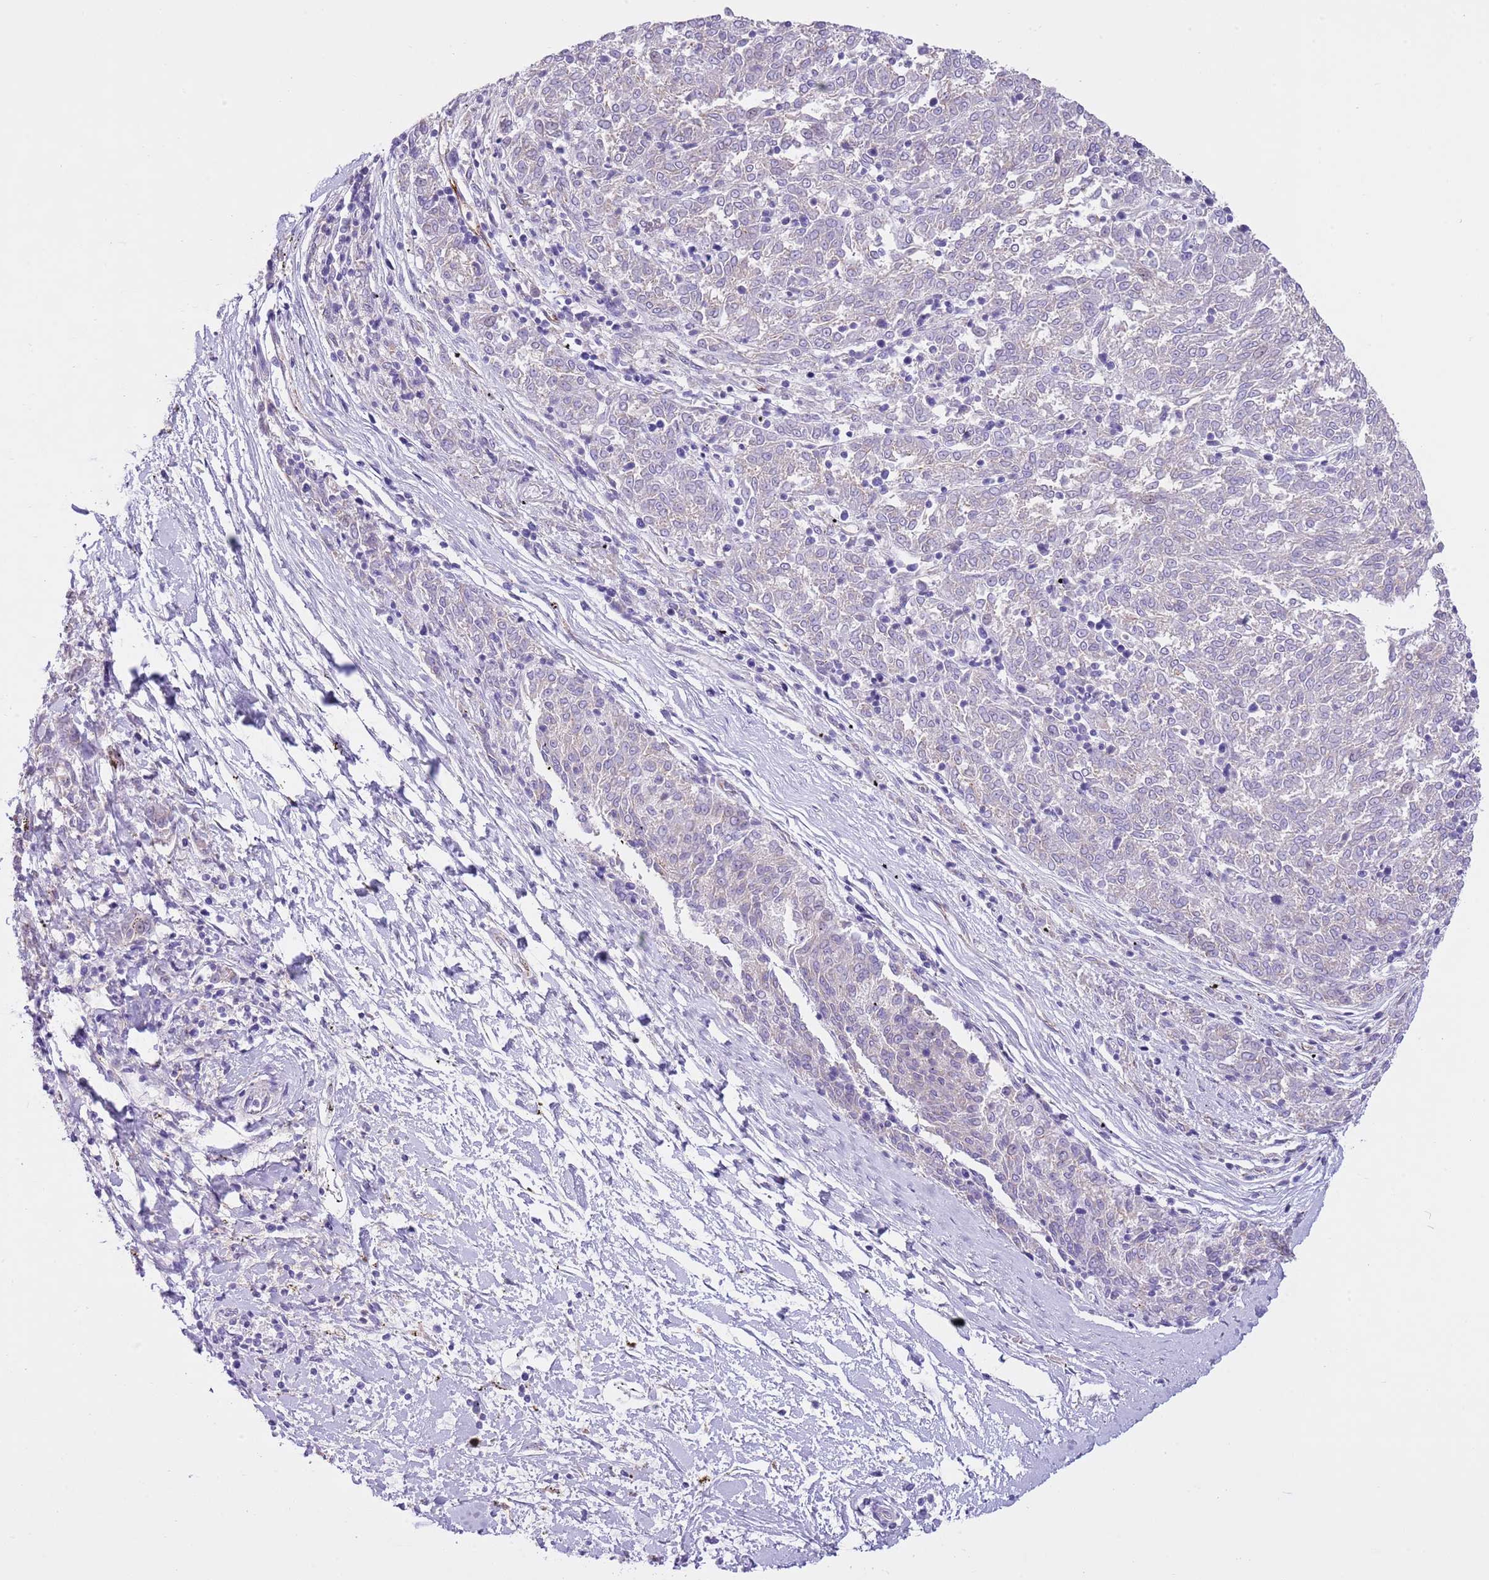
{"staining": {"intensity": "negative", "quantity": "none", "location": "none"}, "tissue": "melanoma", "cell_type": "Tumor cells", "image_type": "cancer", "snomed": [{"axis": "morphology", "description": "Malignant melanoma, NOS"}, {"axis": "topography", "description": "Skin"}], "caption": "This is an IHC image of melanoma. There is no staining in tumor cells.", "gene": "CLEC2A", "patient": {"sex": "female", "age": 72}}